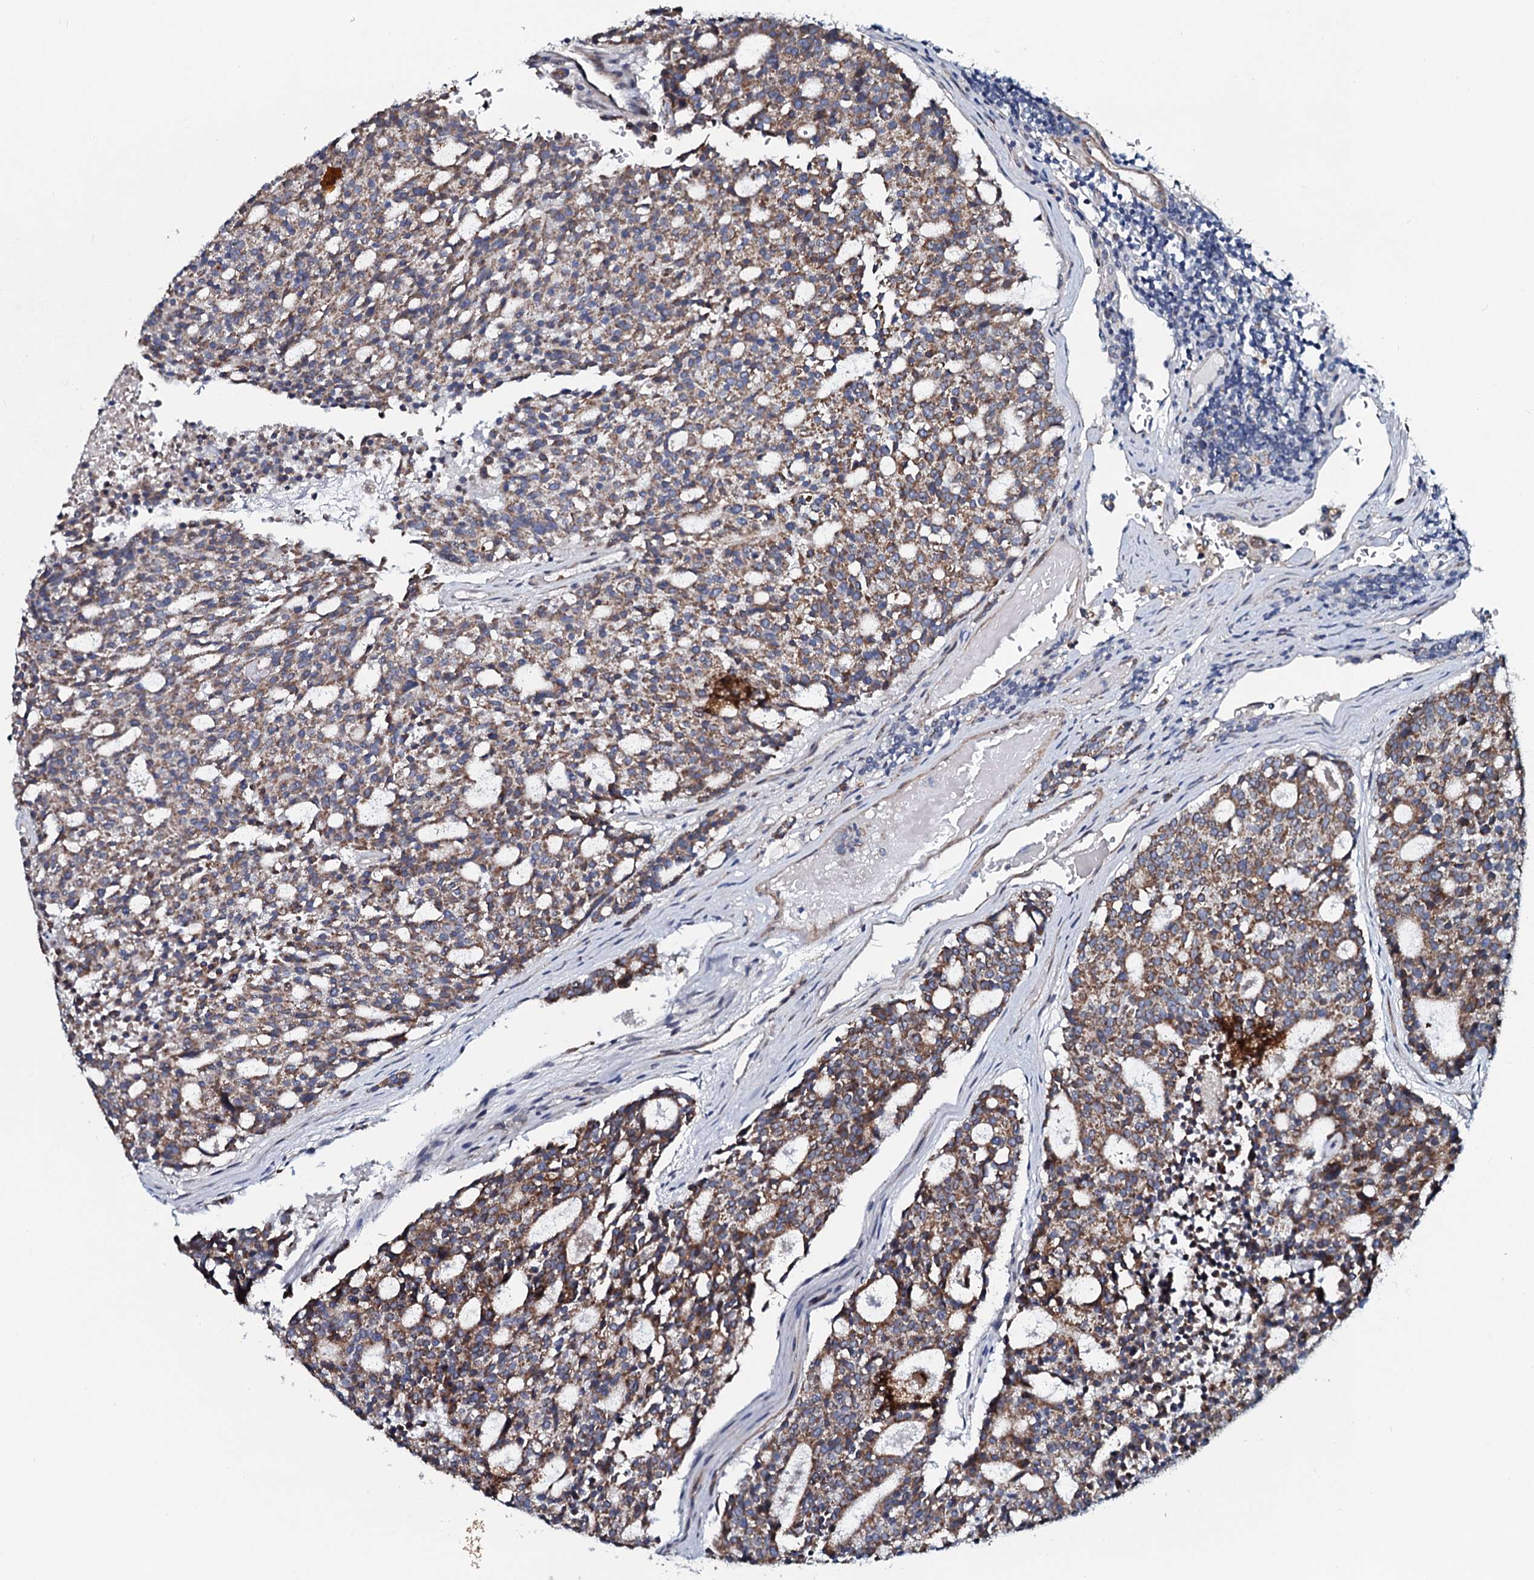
{"staining": {"intensity": "moderate", "quantity": ">75%", "location": "cytoplasmic/membranous"}, "tissue": "carcinoid", "cell_type": "Tumor cells", "image_type": "cancer", "snomed": [{"axis": "morphology", "description": "Carcinoid, malignant, NOS"}, {"axis": "topography", "description": "Pancreas"}], "caption": "Malignant carcinoid was stained to show a protein in brown. There is medium levels of moderate cytoplasmic/membranous expression in approximately >75% of tumor cells. The protein is shown in brown color, while the nuclei are stained blue.", "gene": "KCTD4", "patient": {"sex": "female", "age": 54}}